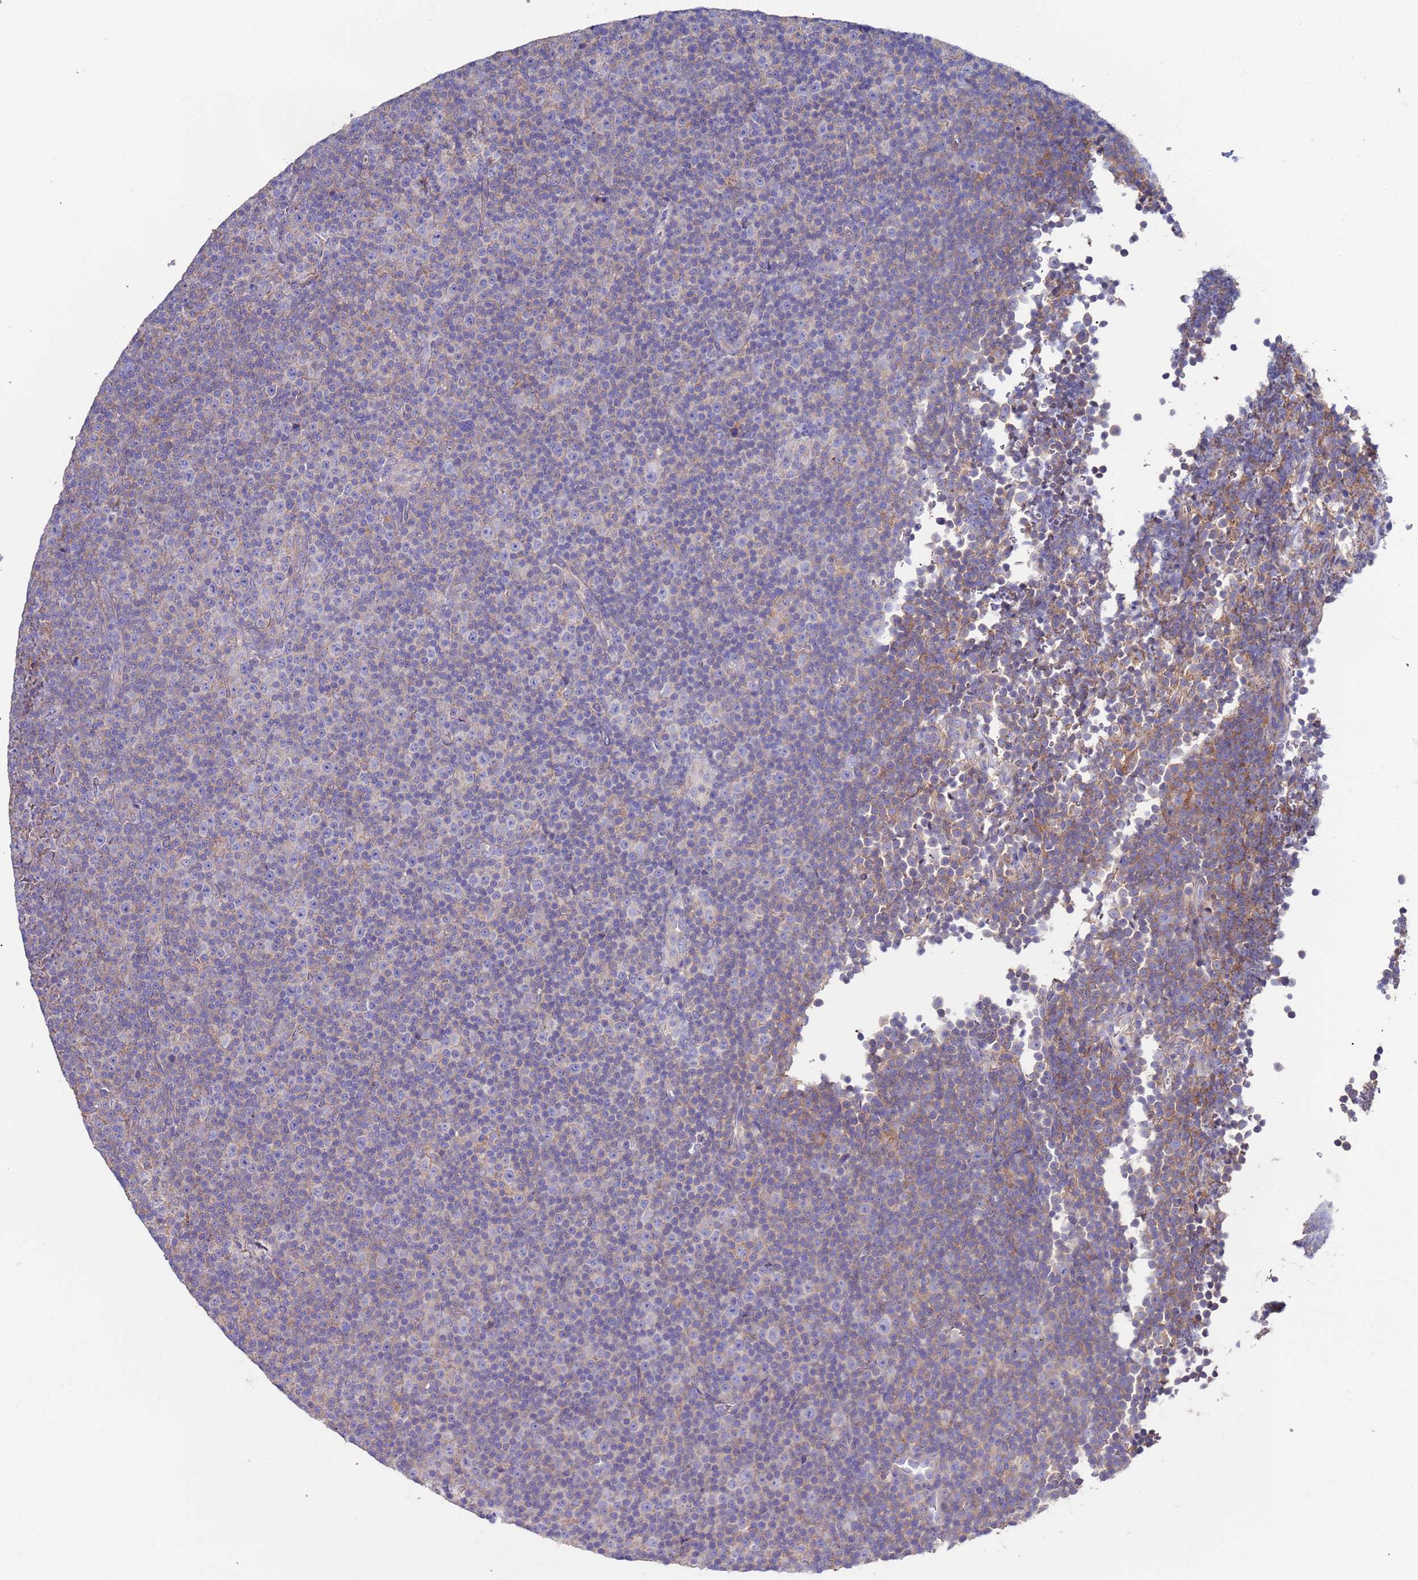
{"staining": {"intensity": "negative", "quantity": "none", "location": "none"}, "tissue": "lymphoma", "cell_type": "Tumor cells", "image_type": "cancer", "snomed": [{"axis": "morphology", "description": "Malignant lymphoma, non-Hodgkin's type, Low grade"}, {"axis": "topography", "description": "Lymph node"}], "caption": "Image shows no protein positivity in tumor cells of lymphoma tissue.", "gene": "KRTCAP3", "patient": {"sex": "female", "age": 67}}